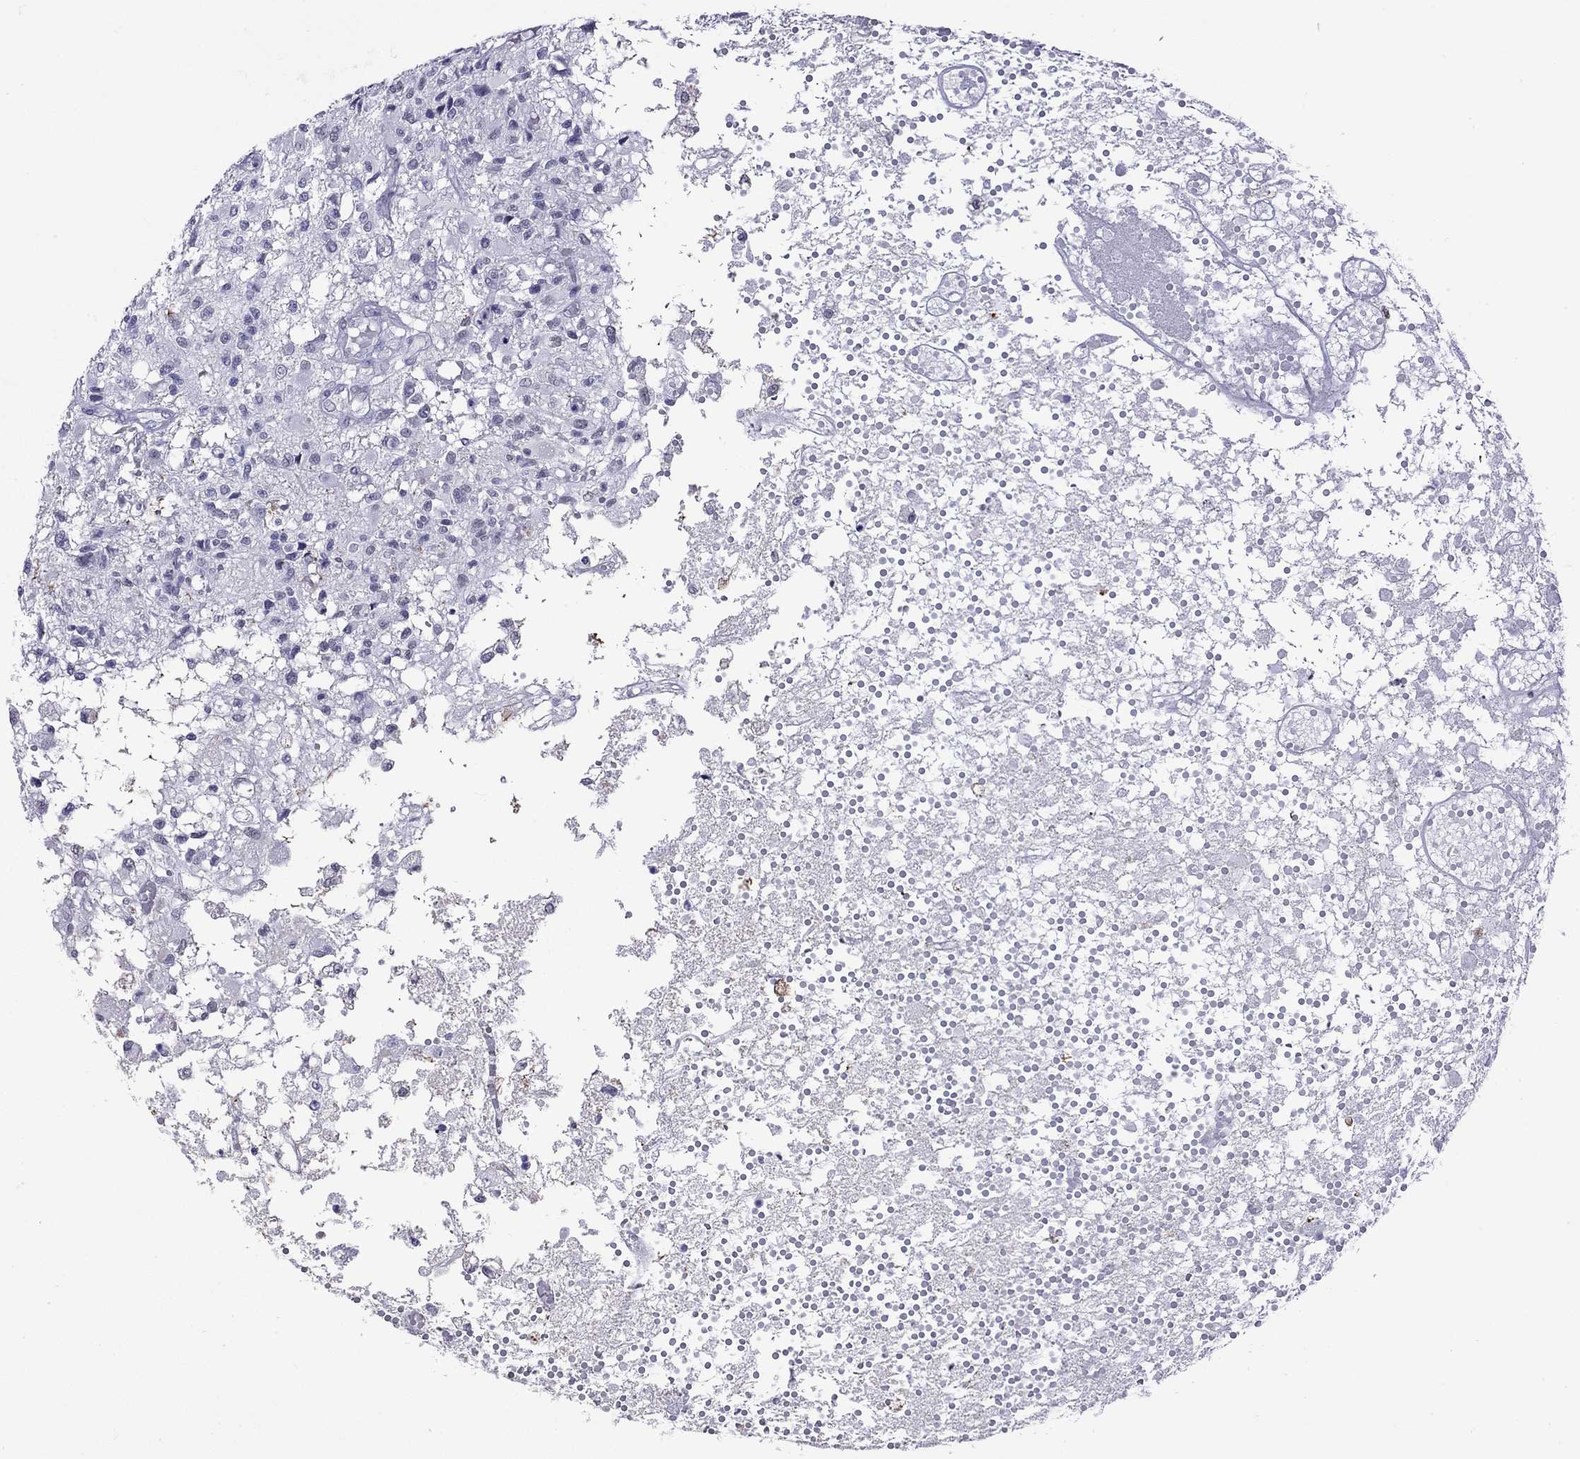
{"staining": {"intensity": "negative", "quantity": "none", "location": "none"}, "tissue": "glioma", "cell_type": "Tumor cells", "image_type": "cancer", "snomed": [{"axis": "morphology", "description": "Glioma, malignant, High grade"}, {"axis": "topography", "description": "Brain"}], "caption": "A photomicrograph of glioma stained for a protein demonstrates no brown staining in tumor cells.", "gene": "SLC30A8", "patient": {"sex": "female", "age": 63}}